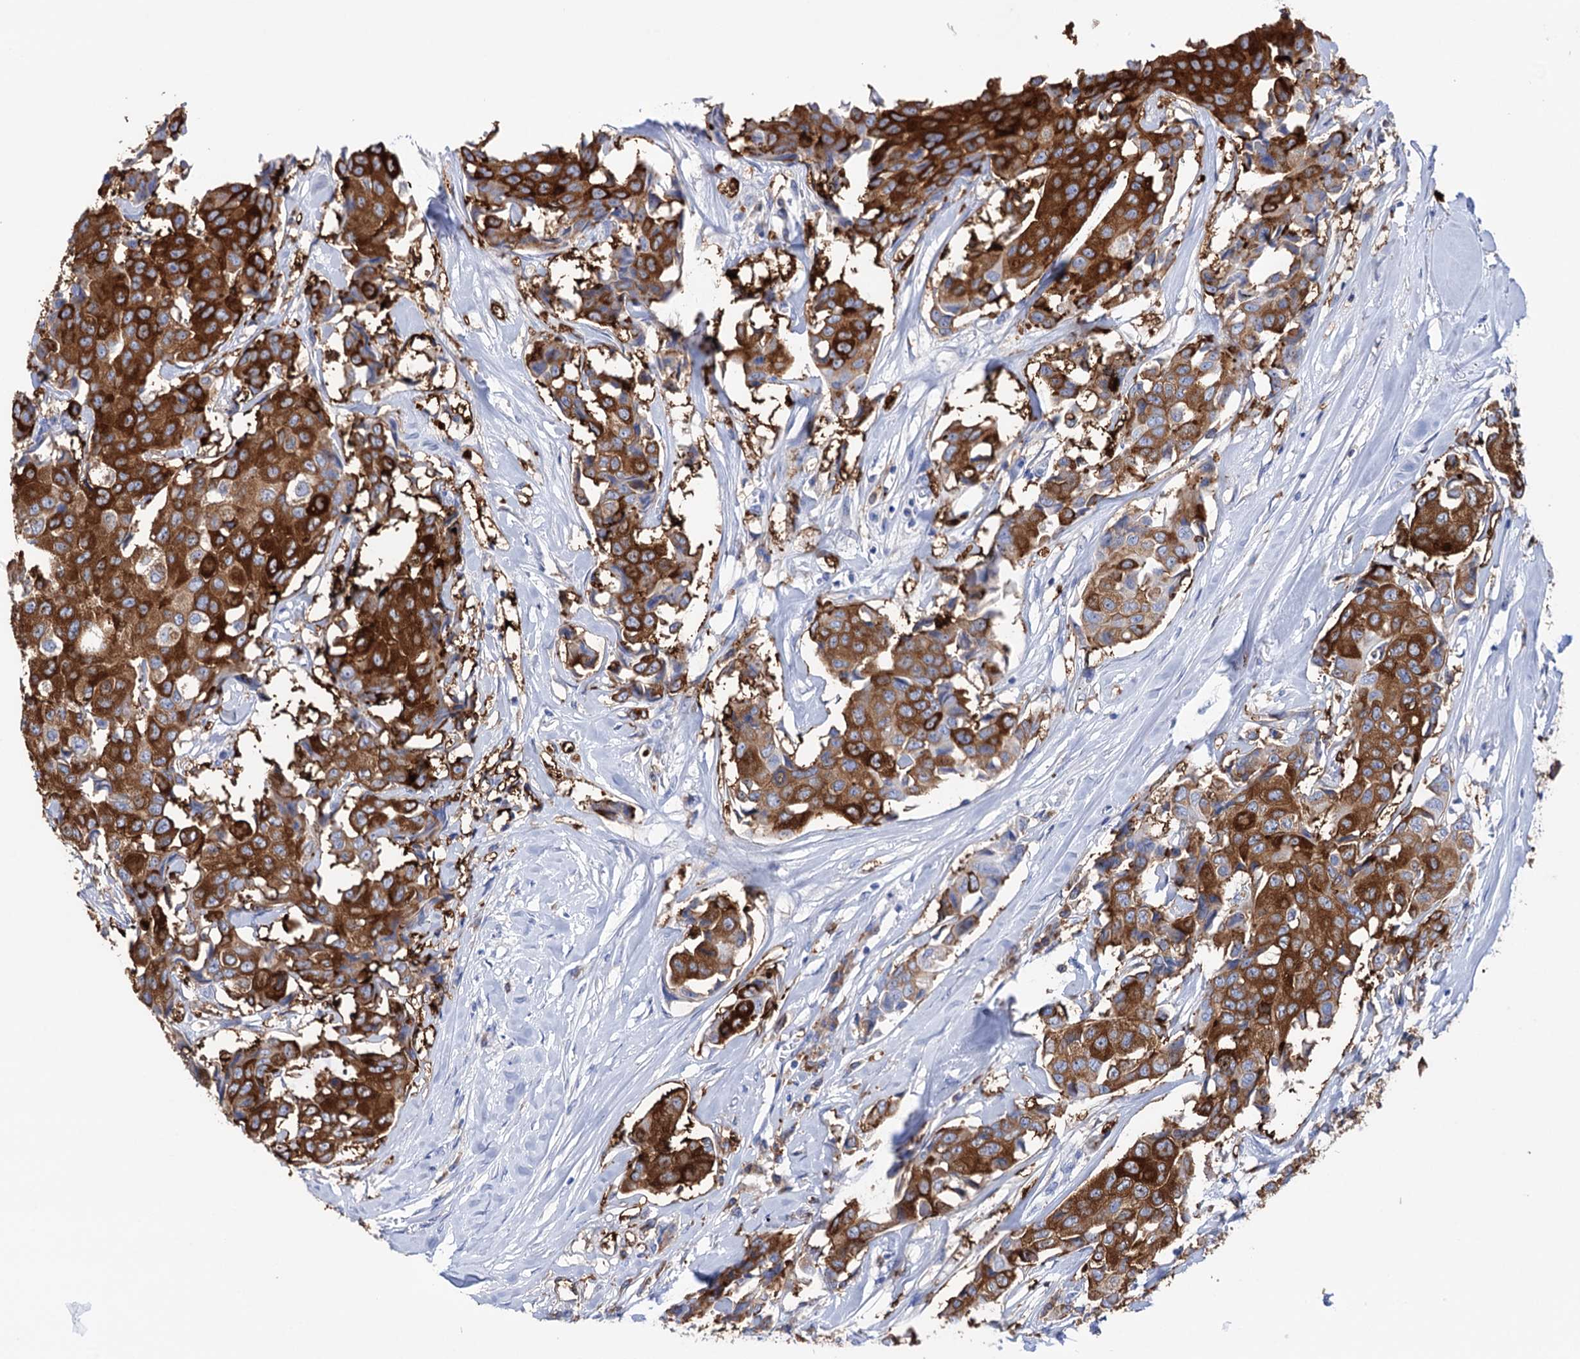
{"staining": {"intensity": "strong", "quantity": ">75%", "location": "cytoplasmic/membranous"}, "tissue": "breast cancer", "cell_type": "Tumor cells", "image_type": "cancer", "snomed": [{"axis": "morphology", "description": "Duct carcinoma"}, {"axis": "topography", "description": "Breast"}], "caption": "Infiltrating ductal carcinoma (breast) stained for a protein demonstrates strong cytoplasmic/membranous positivity in tumor cells.", "gene": "BBS4", "patient": {"sex": "female", "age": 80}}